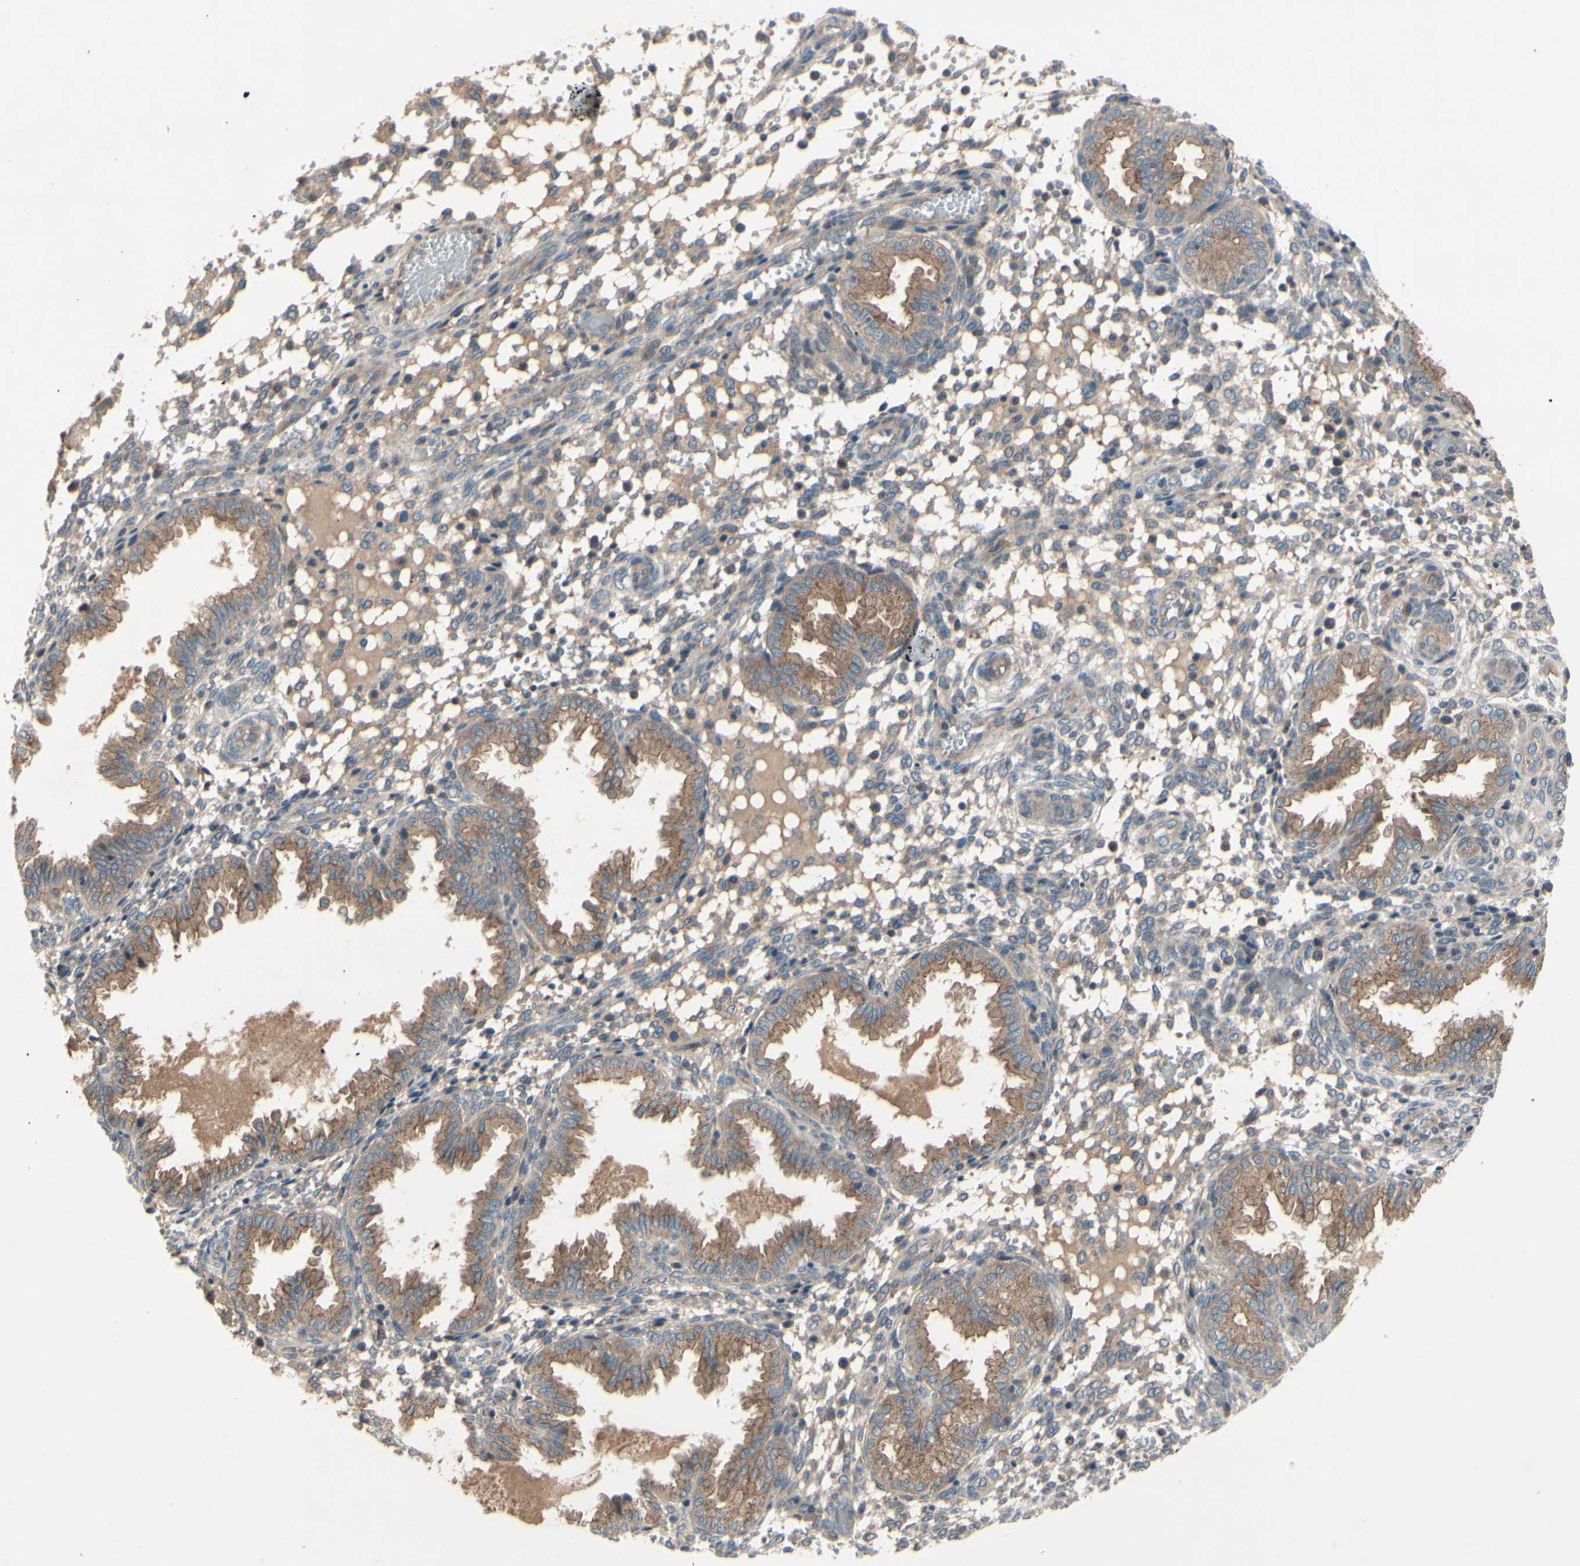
{"staining": {"intensity": "weak", "quantity": ">75%", "location": "cytoplasmic/membranous"}, "tissue": "endometrium", "cell_type": "Cells in endometrial stroma", "image_type": "normal", "snomed": [{"axis": "morphology", "description": "Normal tissue, NOS"}, {"axis": "topography", "description": "Endometrium"}], "caption": "About >75% of cells in endometrial stroma in benign endometrium exhibit weak cytoplasmic/membranous protein expression as visualized by brown immunohistochemical staining.", "gene": "ICAM5", "patient": {"sex": "female", "age": 33}}